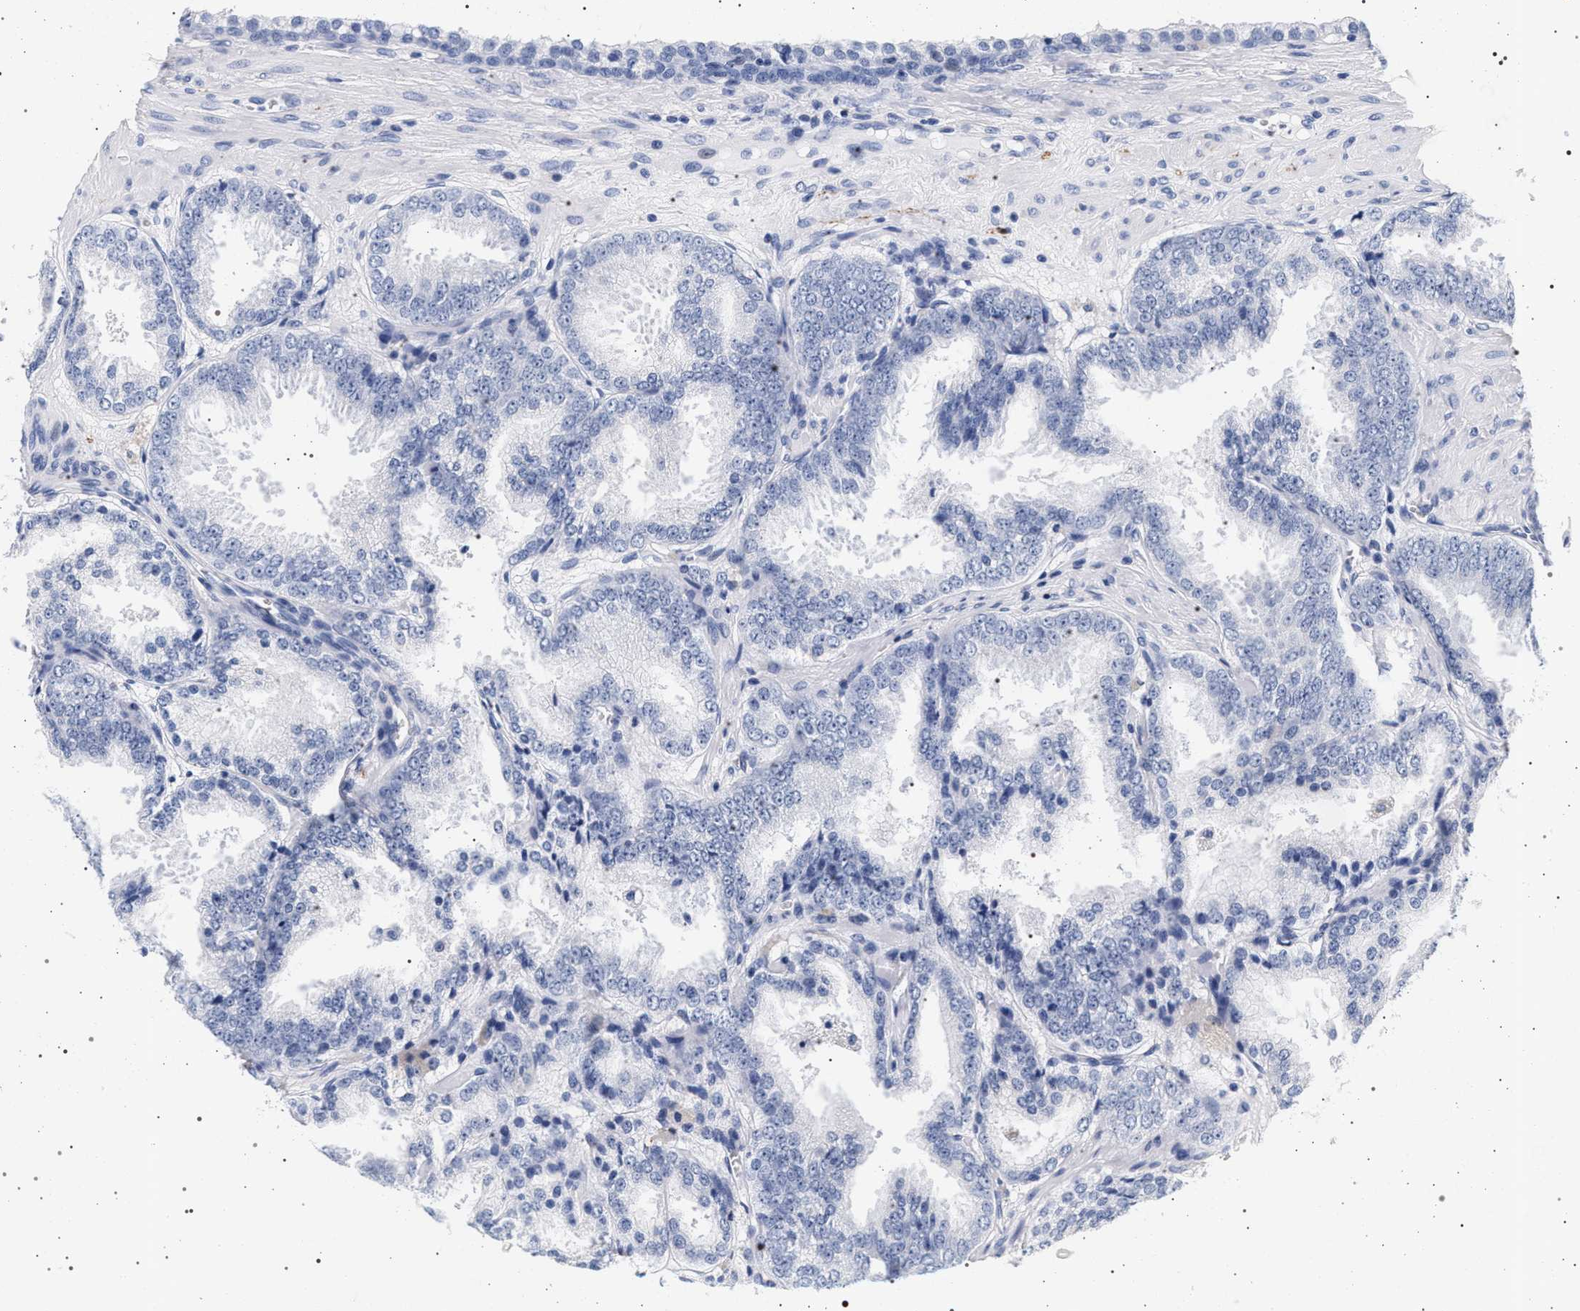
{"staining": {"intensity": "negative", "quantity": "none", "location": "none"}, "tissue": "prostate cancer", "cell_type": "Tumor cells", "image_type": "cancer", "snomed": [{"axis": "morphology", "description": "Adenocarcinoma, High grade"}, {"axis": "topography", "description": "Prostate"}], "caption": "This is an immunohistochemistry (IHC) image of human high-grade adenocarcinoma (prostate). There is no positivity in tumor cells.", "gene": "SYN1", "patient": {"sex": "male", "age": 61}}